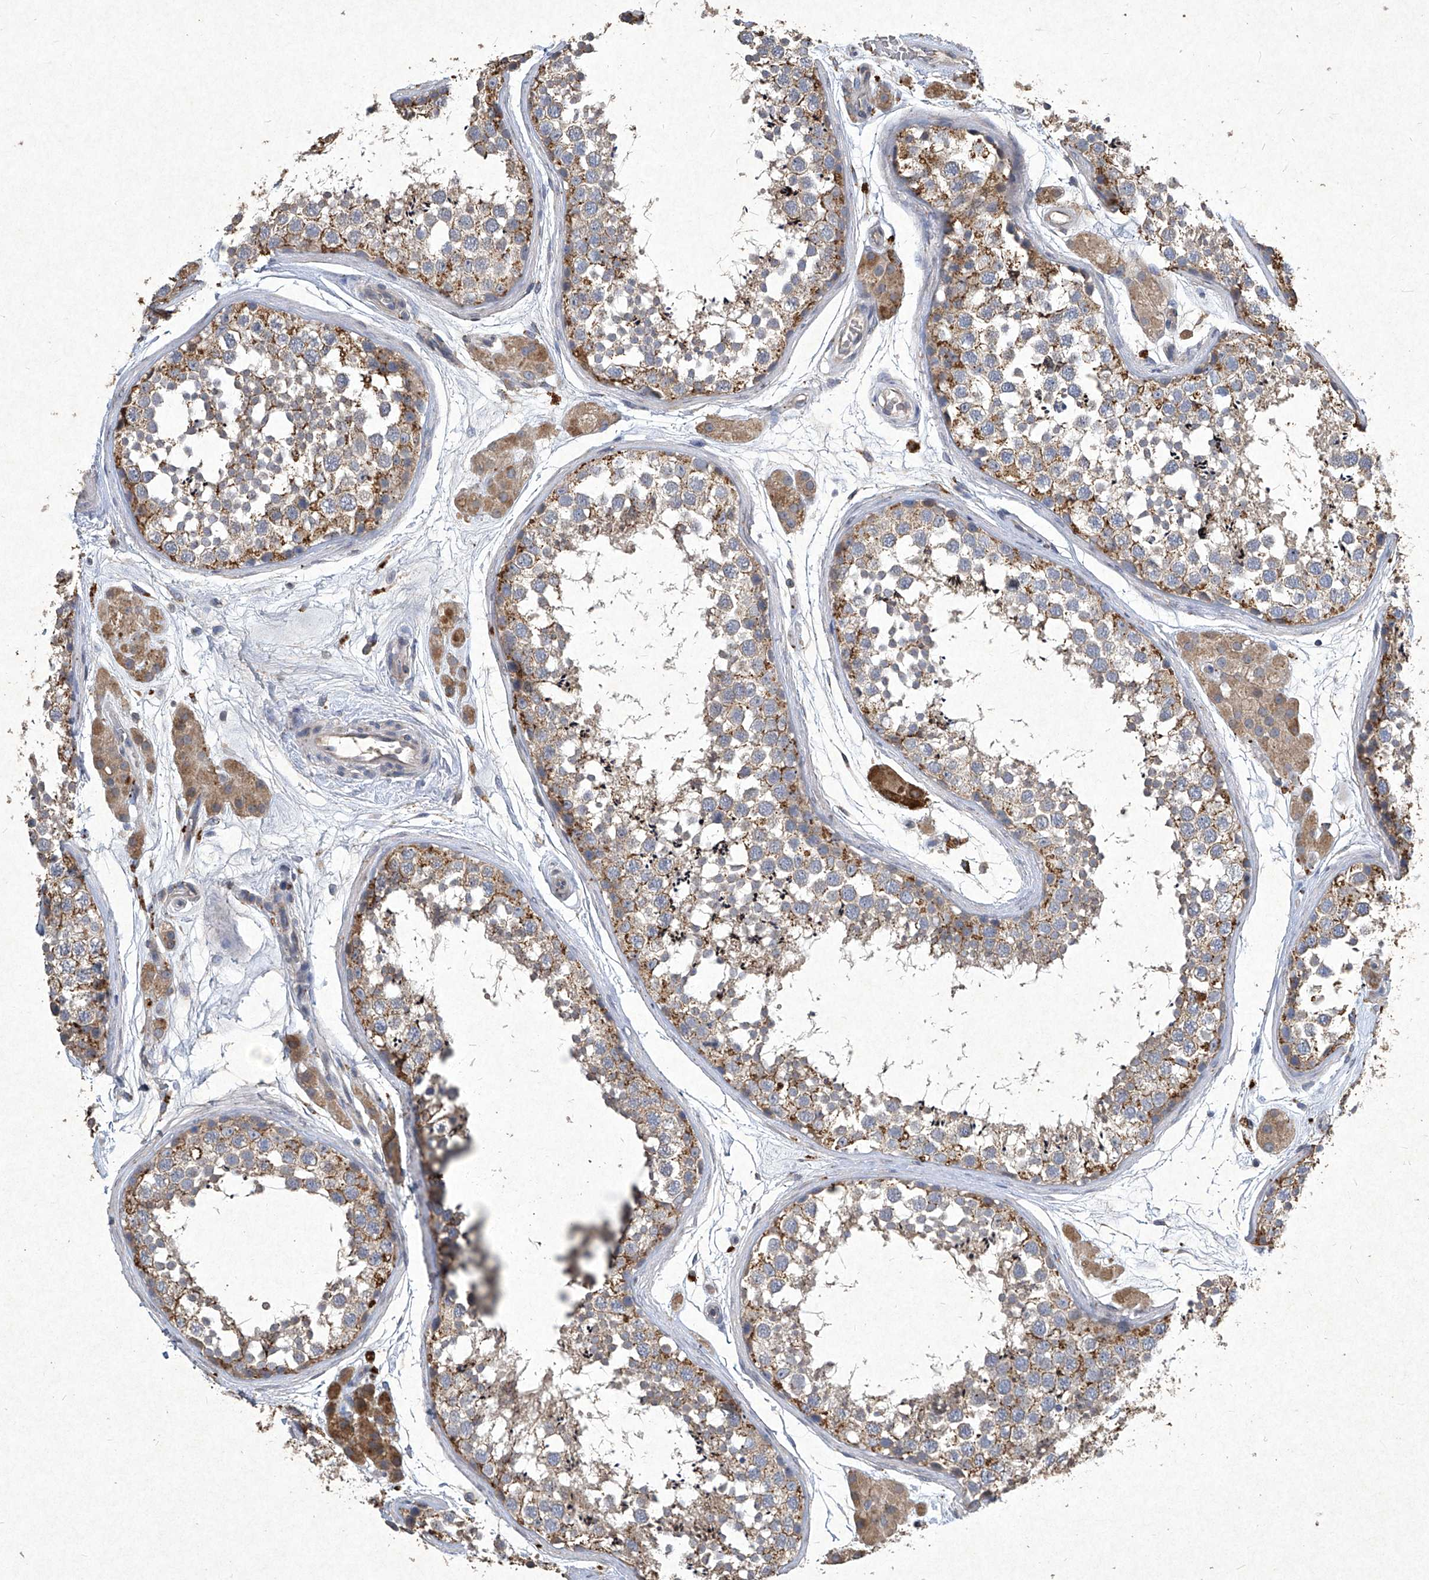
{"staining": {"intensity": "moderate", "quantity": "25%-75%", "location": "cytoplasmic/membranous"}, "tissue": "testis", "cell_type": "Cells in seminiferous ducts", "image_type": "normal", "snomed": [{"axis": "morphology", "description": "Normal tissue, NOS"}, {"axis": "topography", "description": "Testis"}], "caption": "High-magnification brightfield microscopy of unremarkable testis stained with DAB (3,3'-diaminobenzidine) (brown) and counterstained with hematoxylin (blue). cells in seminiferous ducts exhibit moderate cytoplasmic/membranous positivity is appreciated in about25%-75% of cells. (DAB (3,3'-diaminobenzidine) IHC, brown staining for protein, blue staining for nuclei).", "gene": "MED16", "patient": {"sex": "male", "age": 56}}